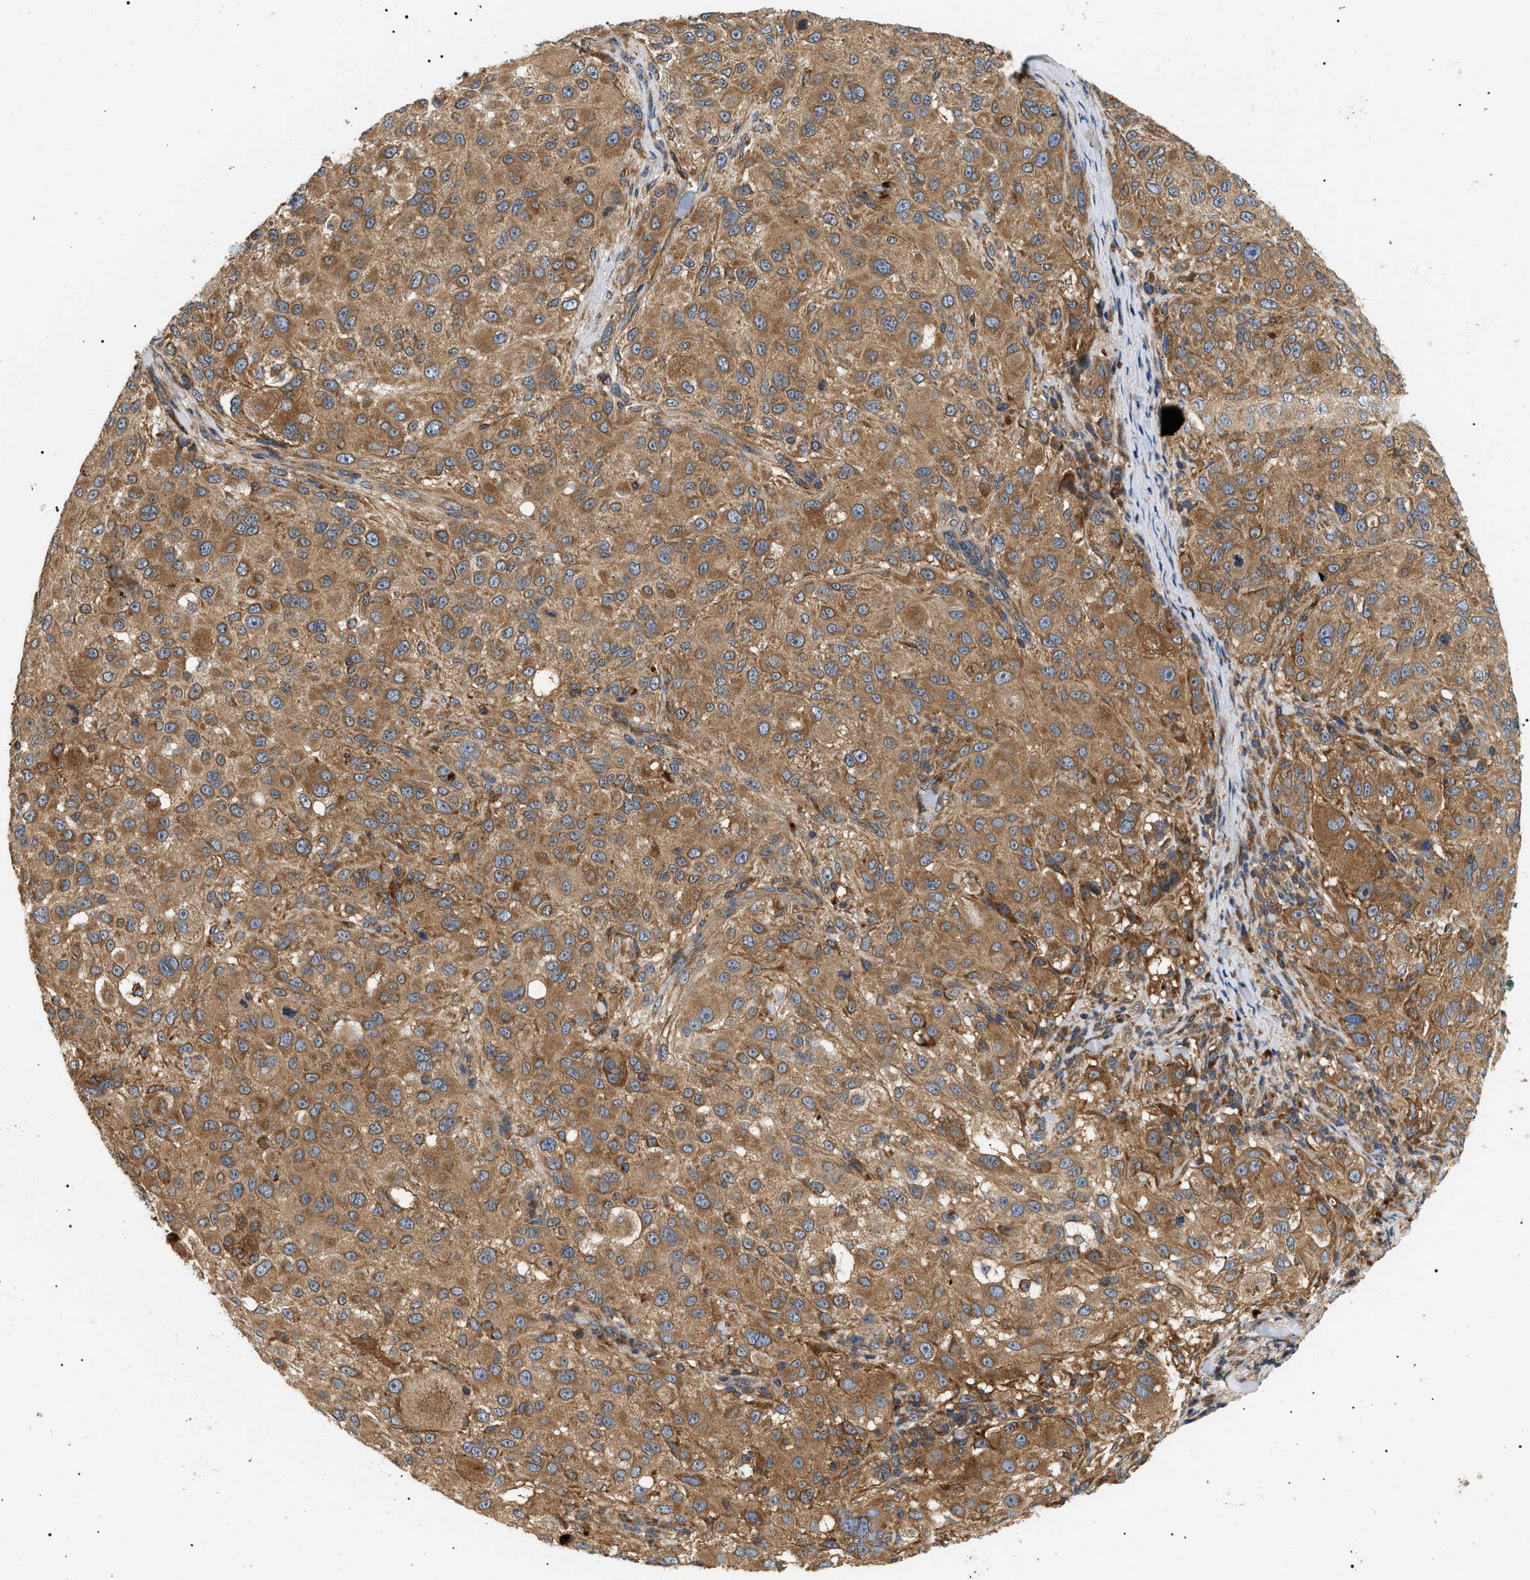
{"staining": {"intensity": "moderate", "quantity": ">75%", "location": "cytoplasmic/membranous"}, "tissue": "melanoma", "cell_type": "Tumor cells", "image_type": "cancer", "snomed": [{"axis": "morphology", "description": "Necrosis, NOS"}, {"axis": "morphology", "description": "Malignant melanoma, NOS"}, {"axis": "topography", "description": "Skin"}], "caption": "Immunohistochemical staining of malignant melanoma displays moderate cytoplasmic/membranous protein positivity in approximately >75% of tumor cells.", "gene": "PPM1B", "patient": {"sex": "female", "age": 87}}